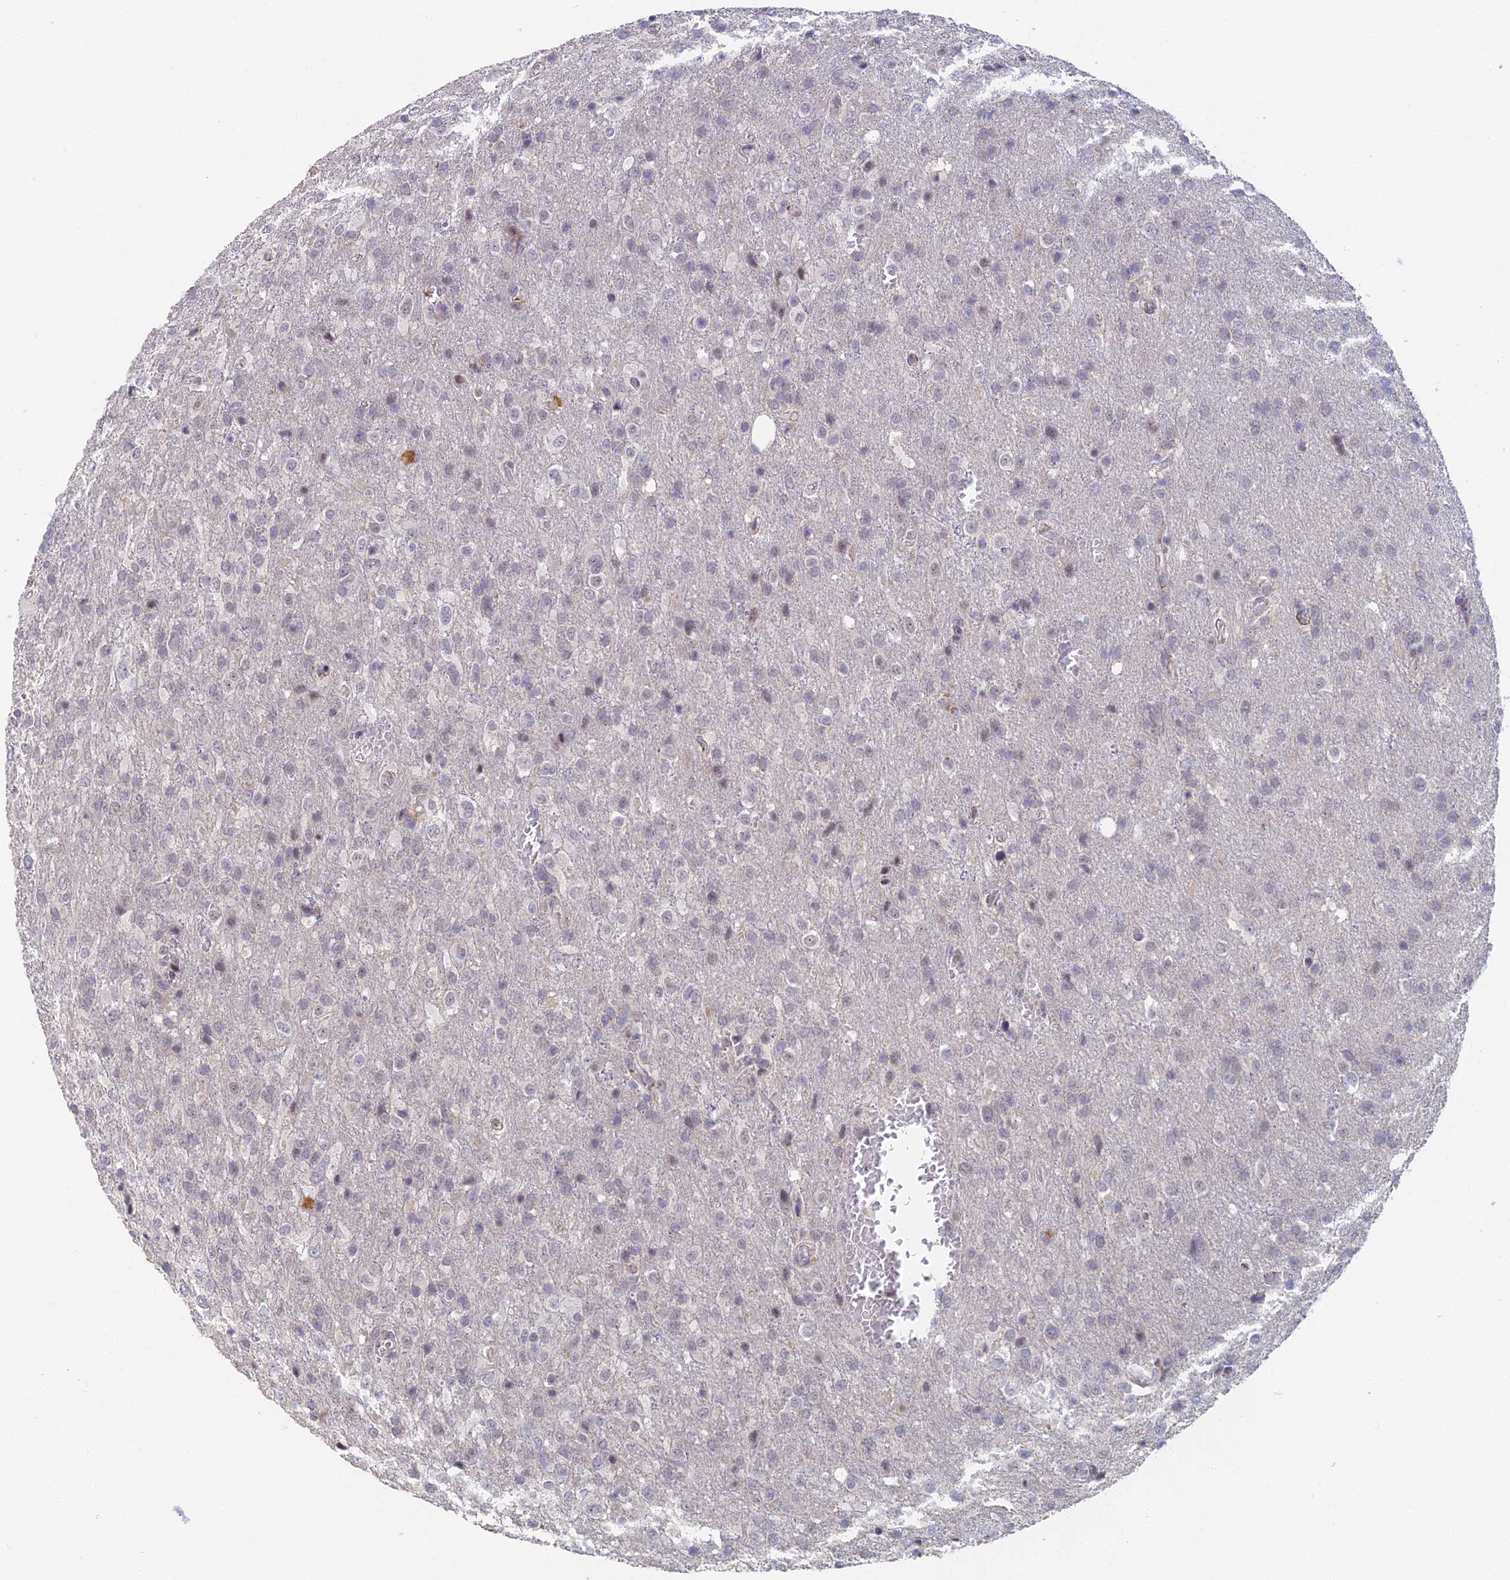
{"staining": {"intensity": "negative", "quantity": "none", "location": "none"}, "tissue": "glioma", "cell_type": "Tumor cells", "image_type": "cancer", "snomed": [{"axis": "morphology", "description": "Glioma, malignant, High grade"}, {"axis": "topography", "description": "Brain"}], "caption": "Immunohistochemistry (IHC) micrograph of human high-grade glioma (malignant) stained for a protein (brown), which demonstrates no staining in tumor cells.", "gene": "GPATCH1", "patient": {"sex": "female", "age": 74}}